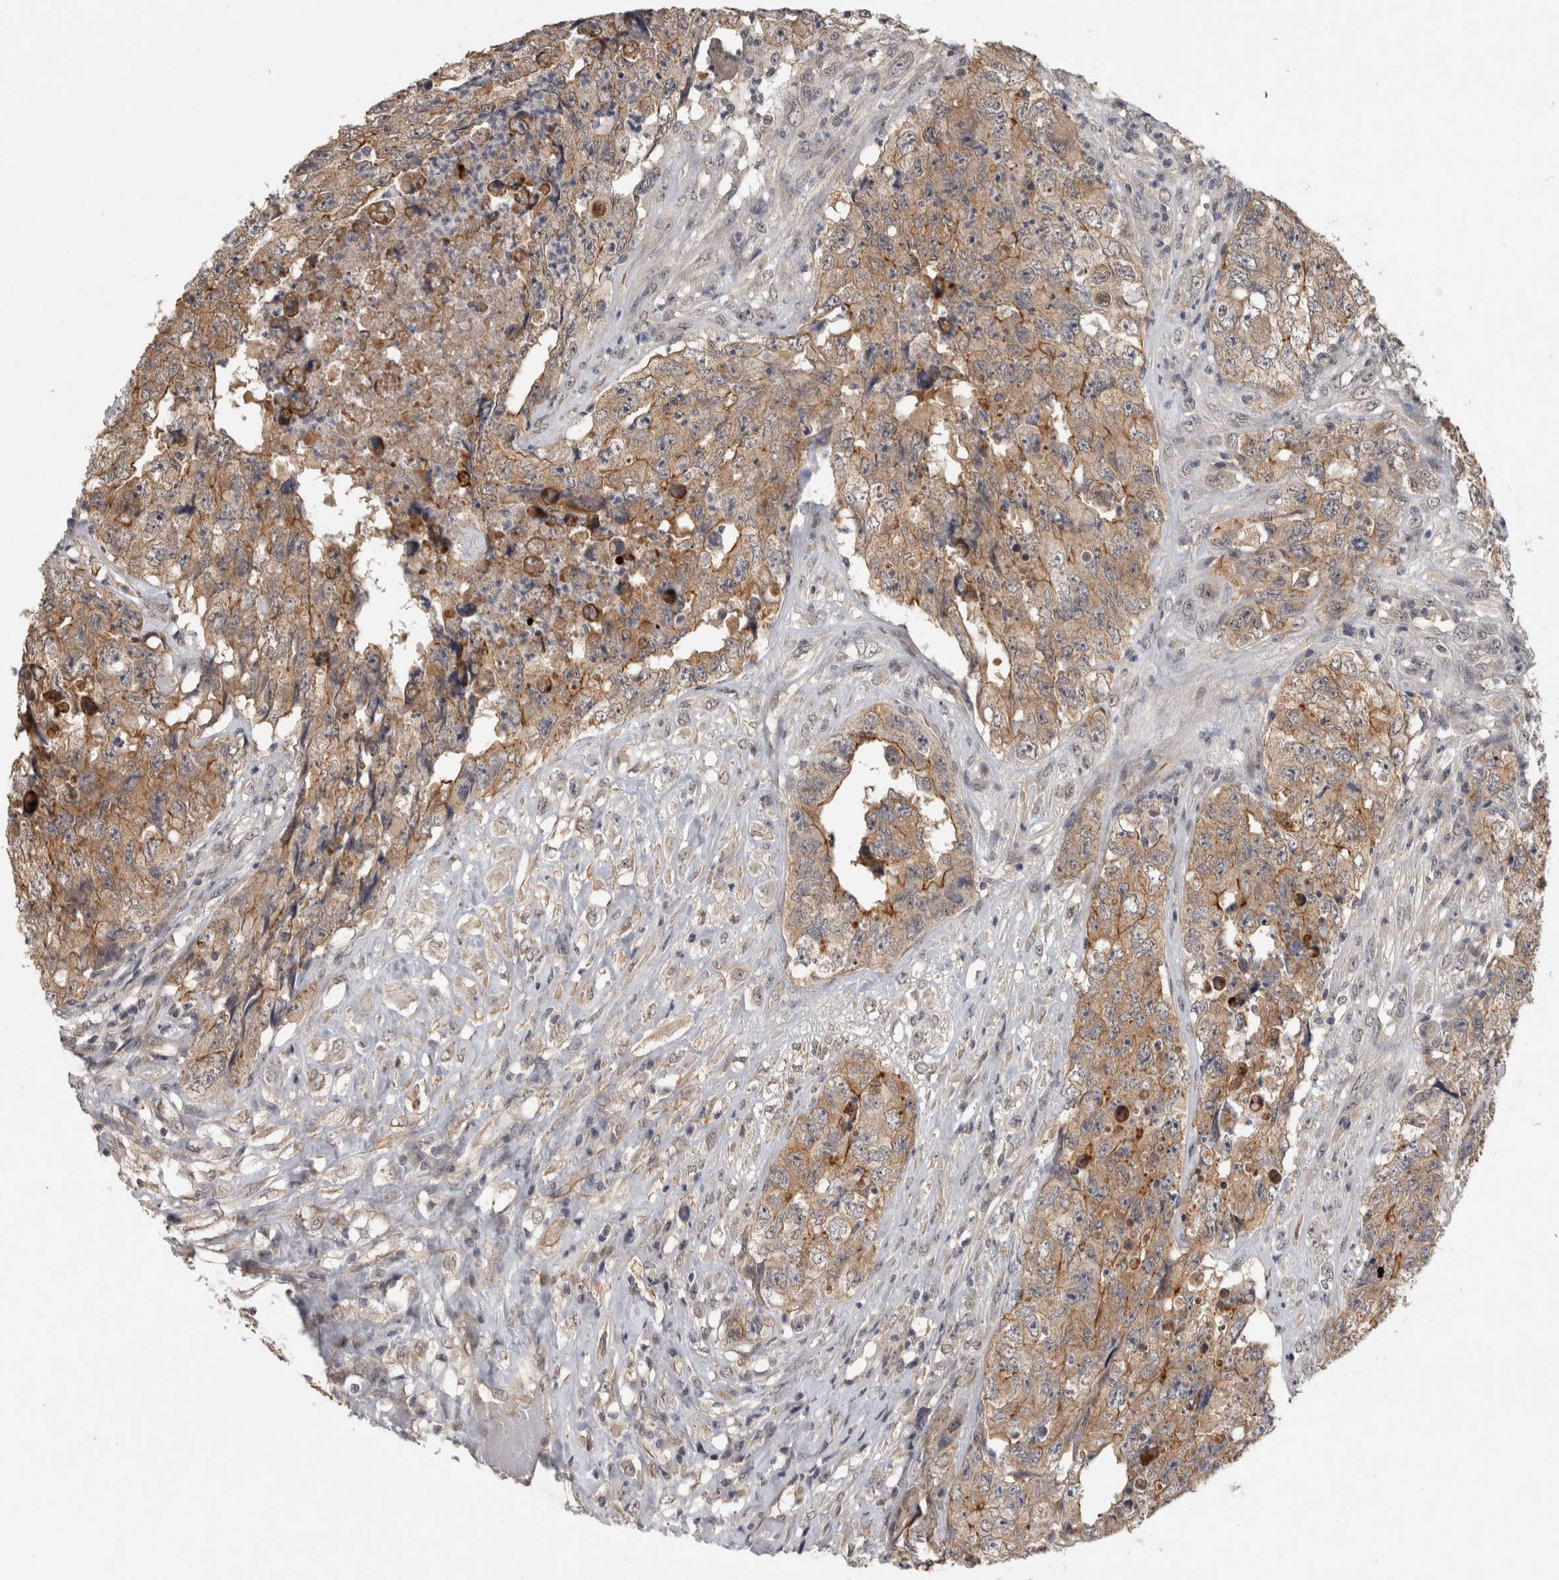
{"staining": {"intensity": "moderate", "quantity": "<25%", "location": "cytoplasmic/membranous"}, "tissue": "testis cancer", "cell_type": "Tumor cells", "image_type": "cancer", "snomed": [{"axis": "morphology", "description": "Carcinoma, Embryonal, NOS"}, {"axis": "topography", "description": "Testis"}], "caption": "A high-resolution micrograph shows IHC staining of testis cancer (embryonal carcinoma), which reveals moderate cytoplasmic/membranous staining in about <25% of tumor cells.", "gene": "RHPN1", "patient": {"sex": "male", "age": 32}}